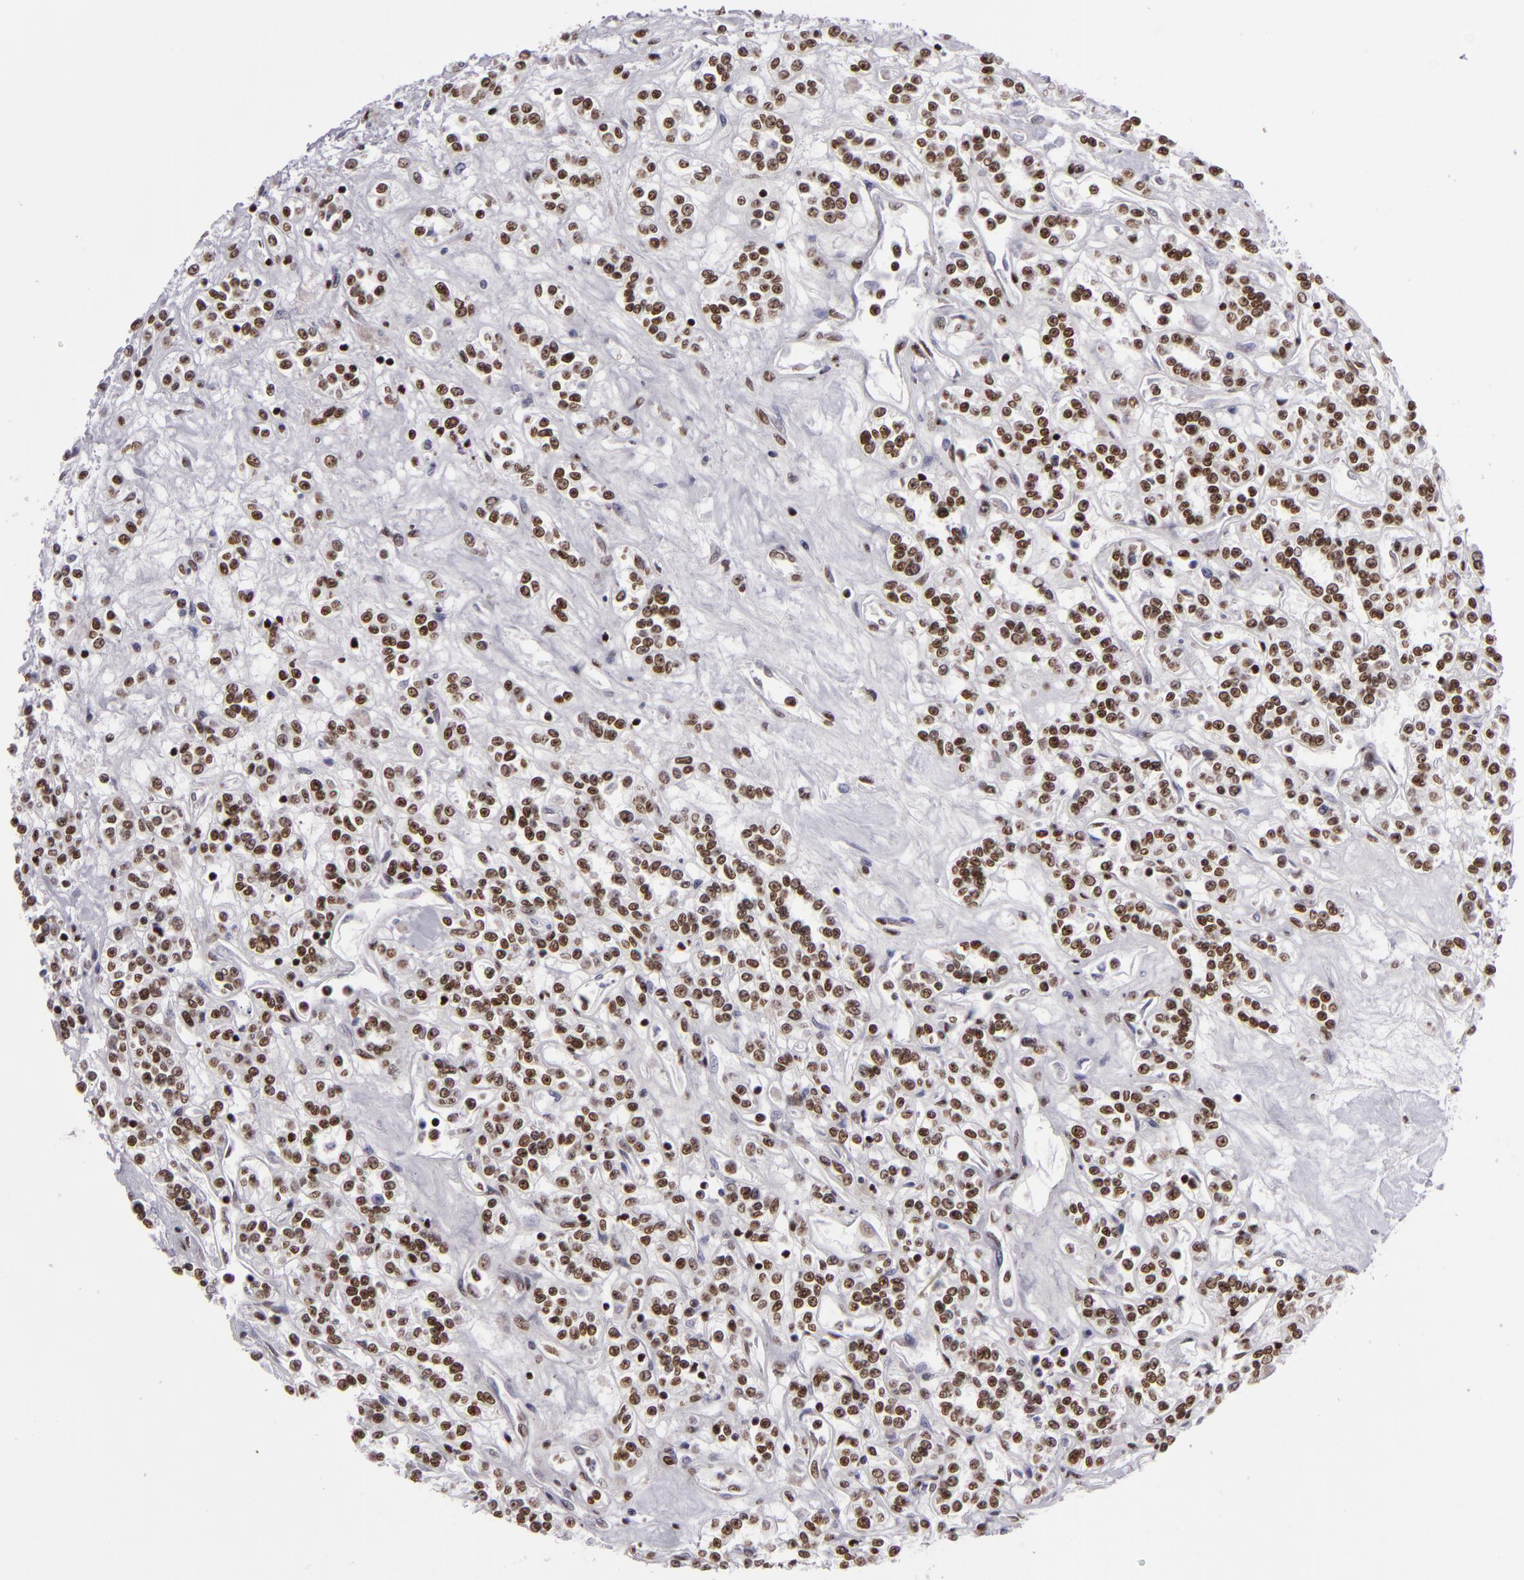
{"staining": {"intensity": "moderate", "quantity": ">75%", "location": "nuclear"}, "tissue": "renal cancer", "cell_type": "Tumor cells", "image_type": "cancer", "snomed": [{"axis": "morphology", "description": "Adenocarcinoma, NOS"}, {"axis": "topography", "description": "Kidney"}], "caption": "Protein expression analysis of human adenocarcinoma (renal) reveals moderate nuclear expression in approximately >75% of tumor cells.", "gene": "SAFB", "patient": {"sex": "female", "age": 76}}